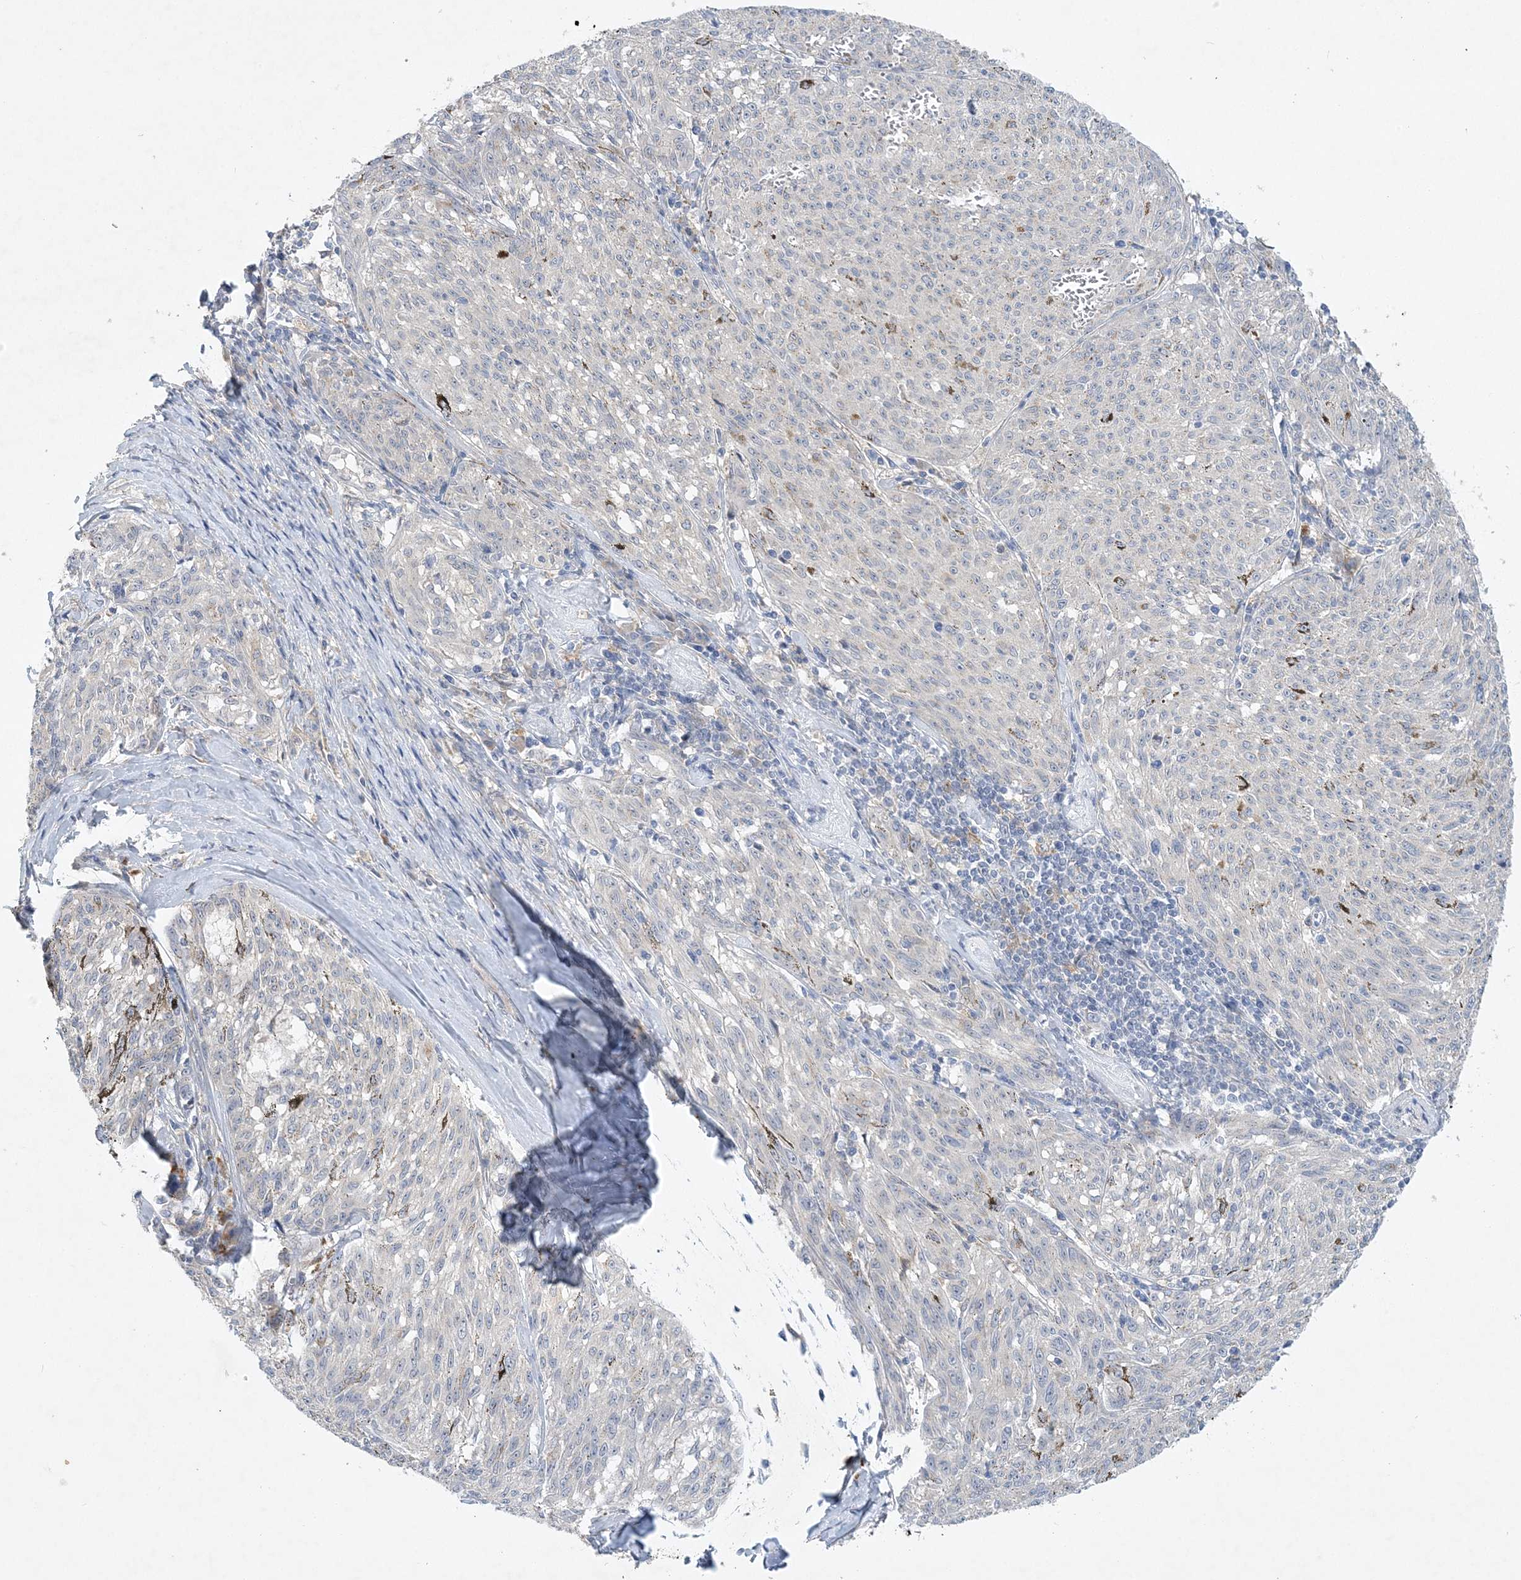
{"staining": {"intensity": "negative", "quantity": "none", "location": "none"}, "tissue": "melanoma", "cell_type": "Tumor cells", "image_type": "cancer", "snomed": [{"axis": "morphology", "description": "Malignant melanoma, NOS"}, {"axis": "topography", "description": "Skin"}], "caption": "Immunohistochemical staining of human malignant melanoma demonstrates no significant positivity in tumor cells.", "gene": "ANKRD35", "patient": {"sex": "female", "age": 72}}